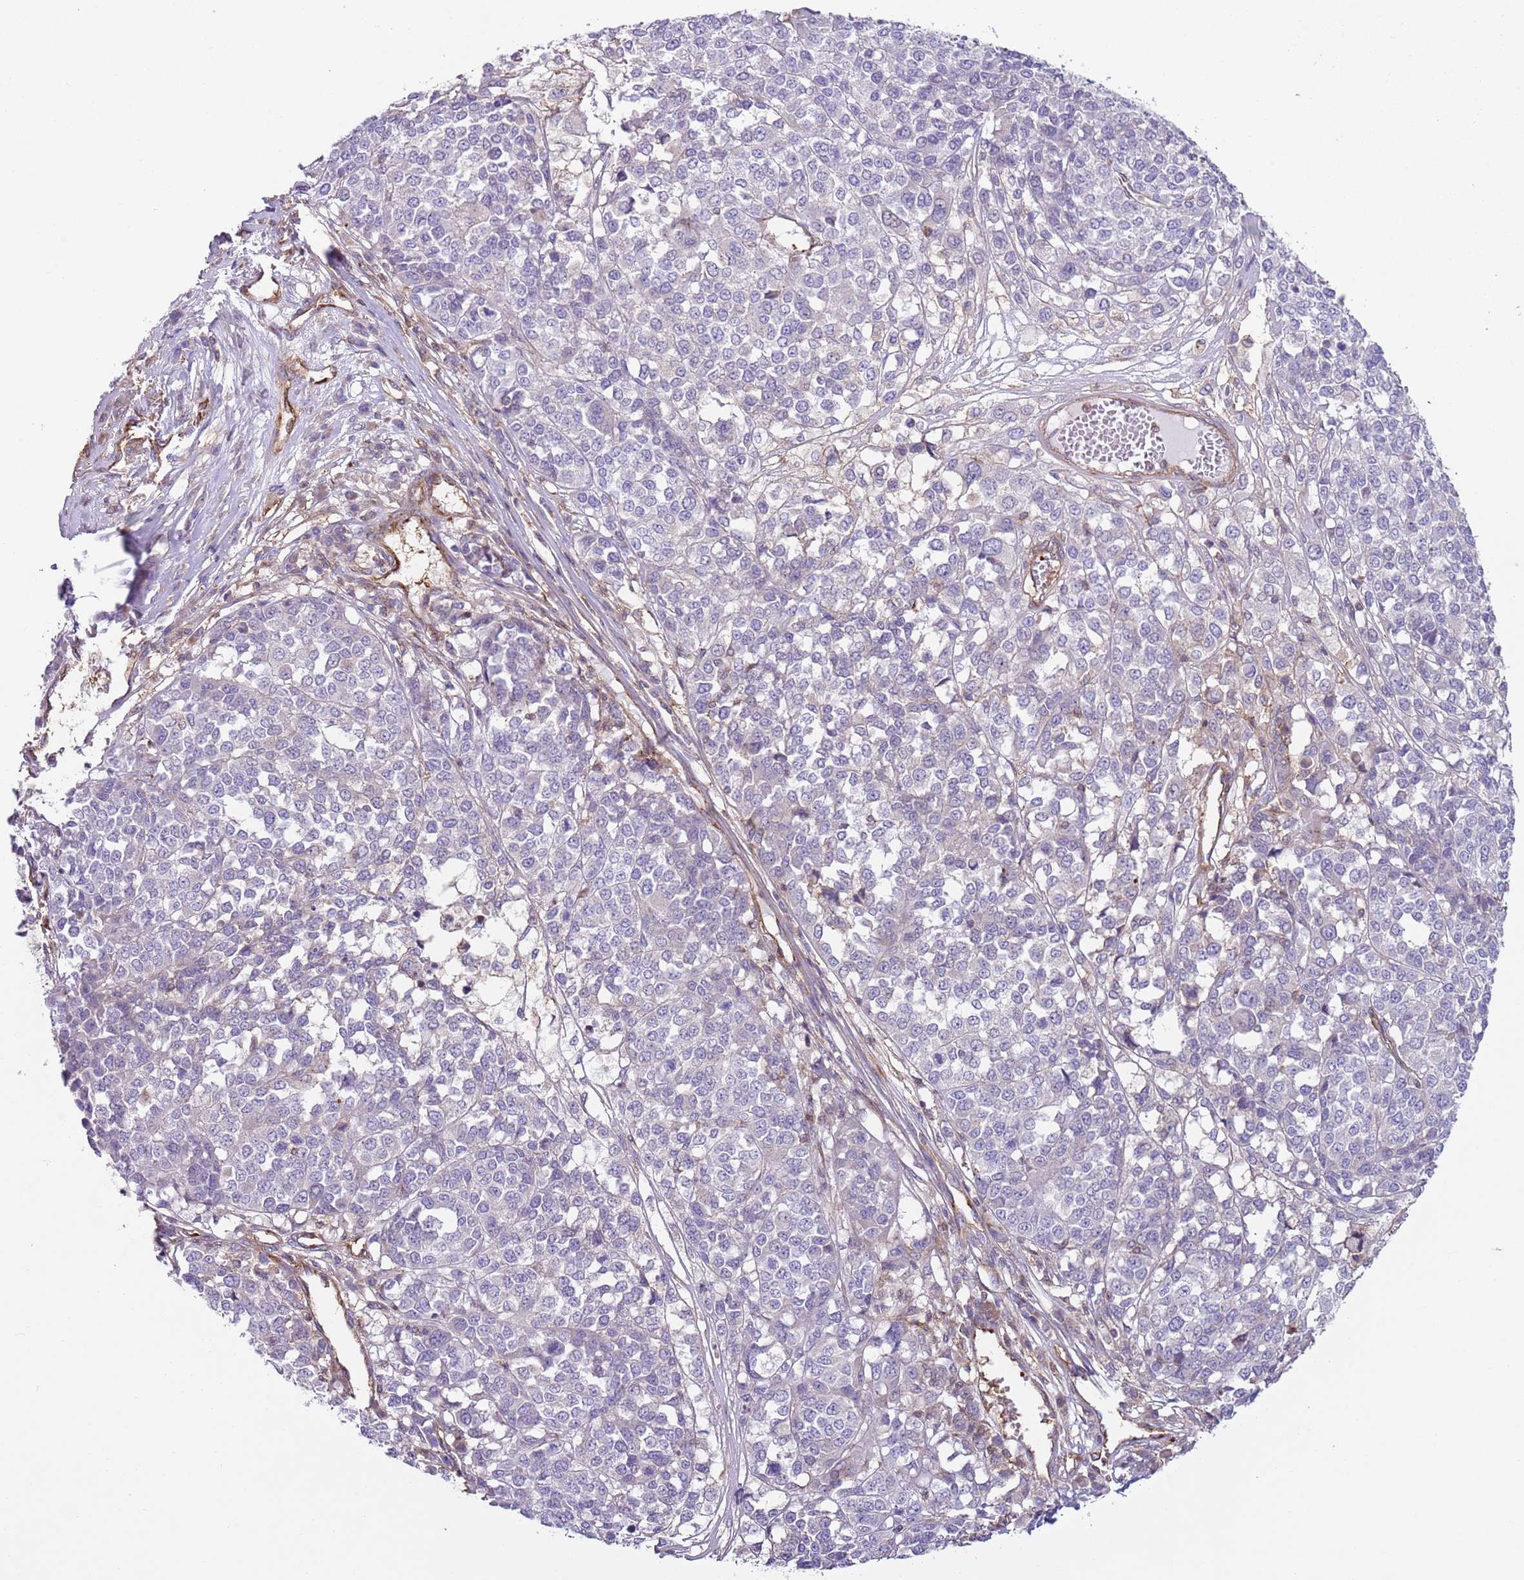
{"staining": {"intensity": "negative", "quantity": "none", "location": "none"}, "tissue": "melanoma", "cell_type": "Tumor cells", "image_type": "cancer", "snomed": [{"axis": "morphology", "description": "Malignant melanoma, Metastatic site"}, {"axis": "topography", "description": "Lymph node"}], "caption": "IHC of melanoma exhibits no positivity in tumor cells.", "gene": "GNAI3", "patient": {"sex": "male", "age": 44}}